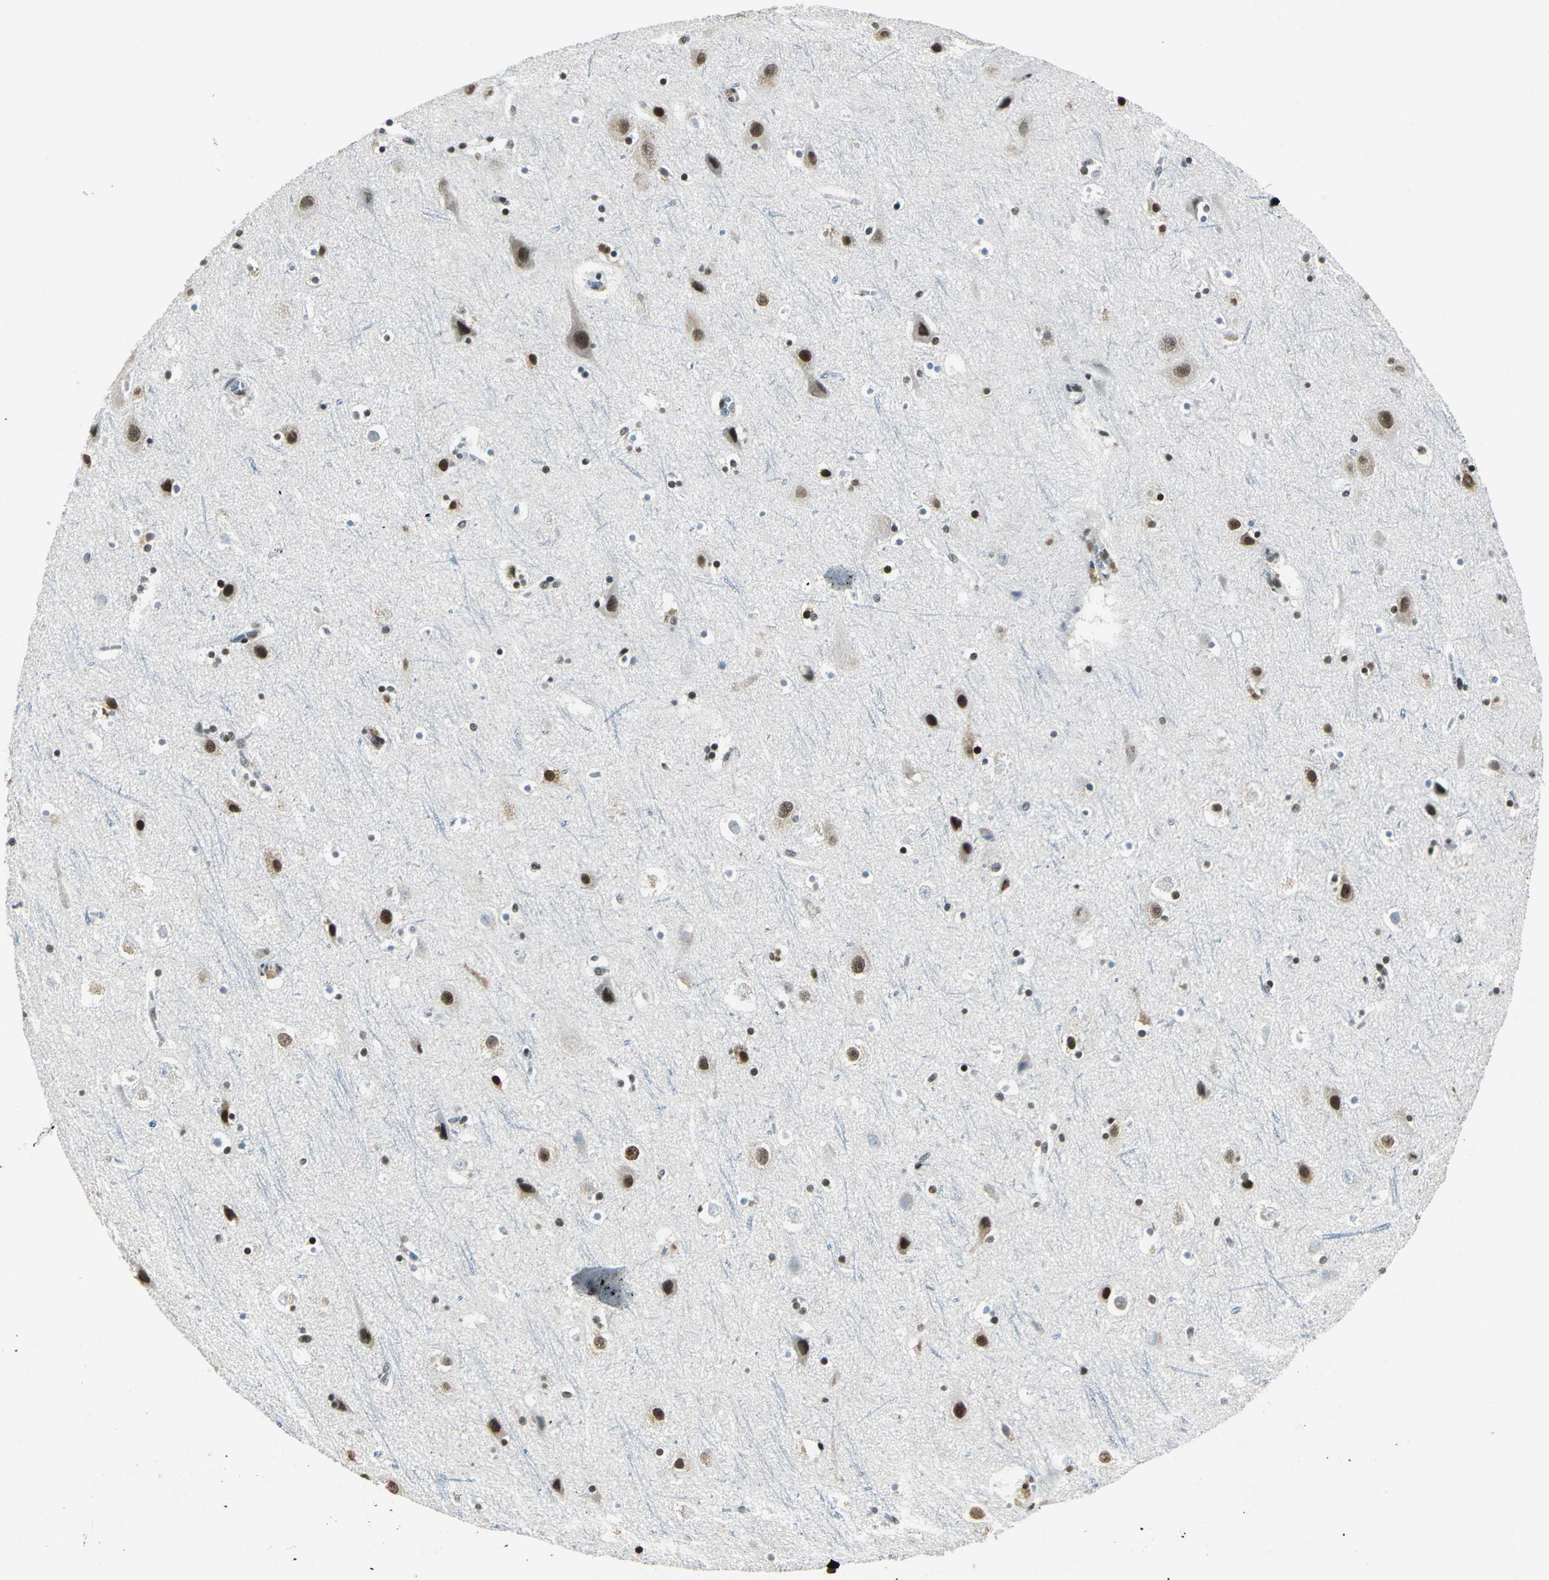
{"staining": {"intensity": "weak", "quantity": ">75%", "location": "cytoplasmic/membranous"}, "tissue": "cerebral cortex", "cell_type": "Endothelial cells", "image_type": "normal", "snomed": [{"axis": "morphology", "description": "Normal tissue, NOS"}, {"axis": "topography", "description": "Cerebral cortex"}], "caption": "Immunohistochemical staining of benign human cerebral cortex demonstrates weak cytoplasmic/membranous protein positivity in approximately >75% of endothelial cells.", "gene": "ADNP", "patient": {"sex": "male", "age": 45}}